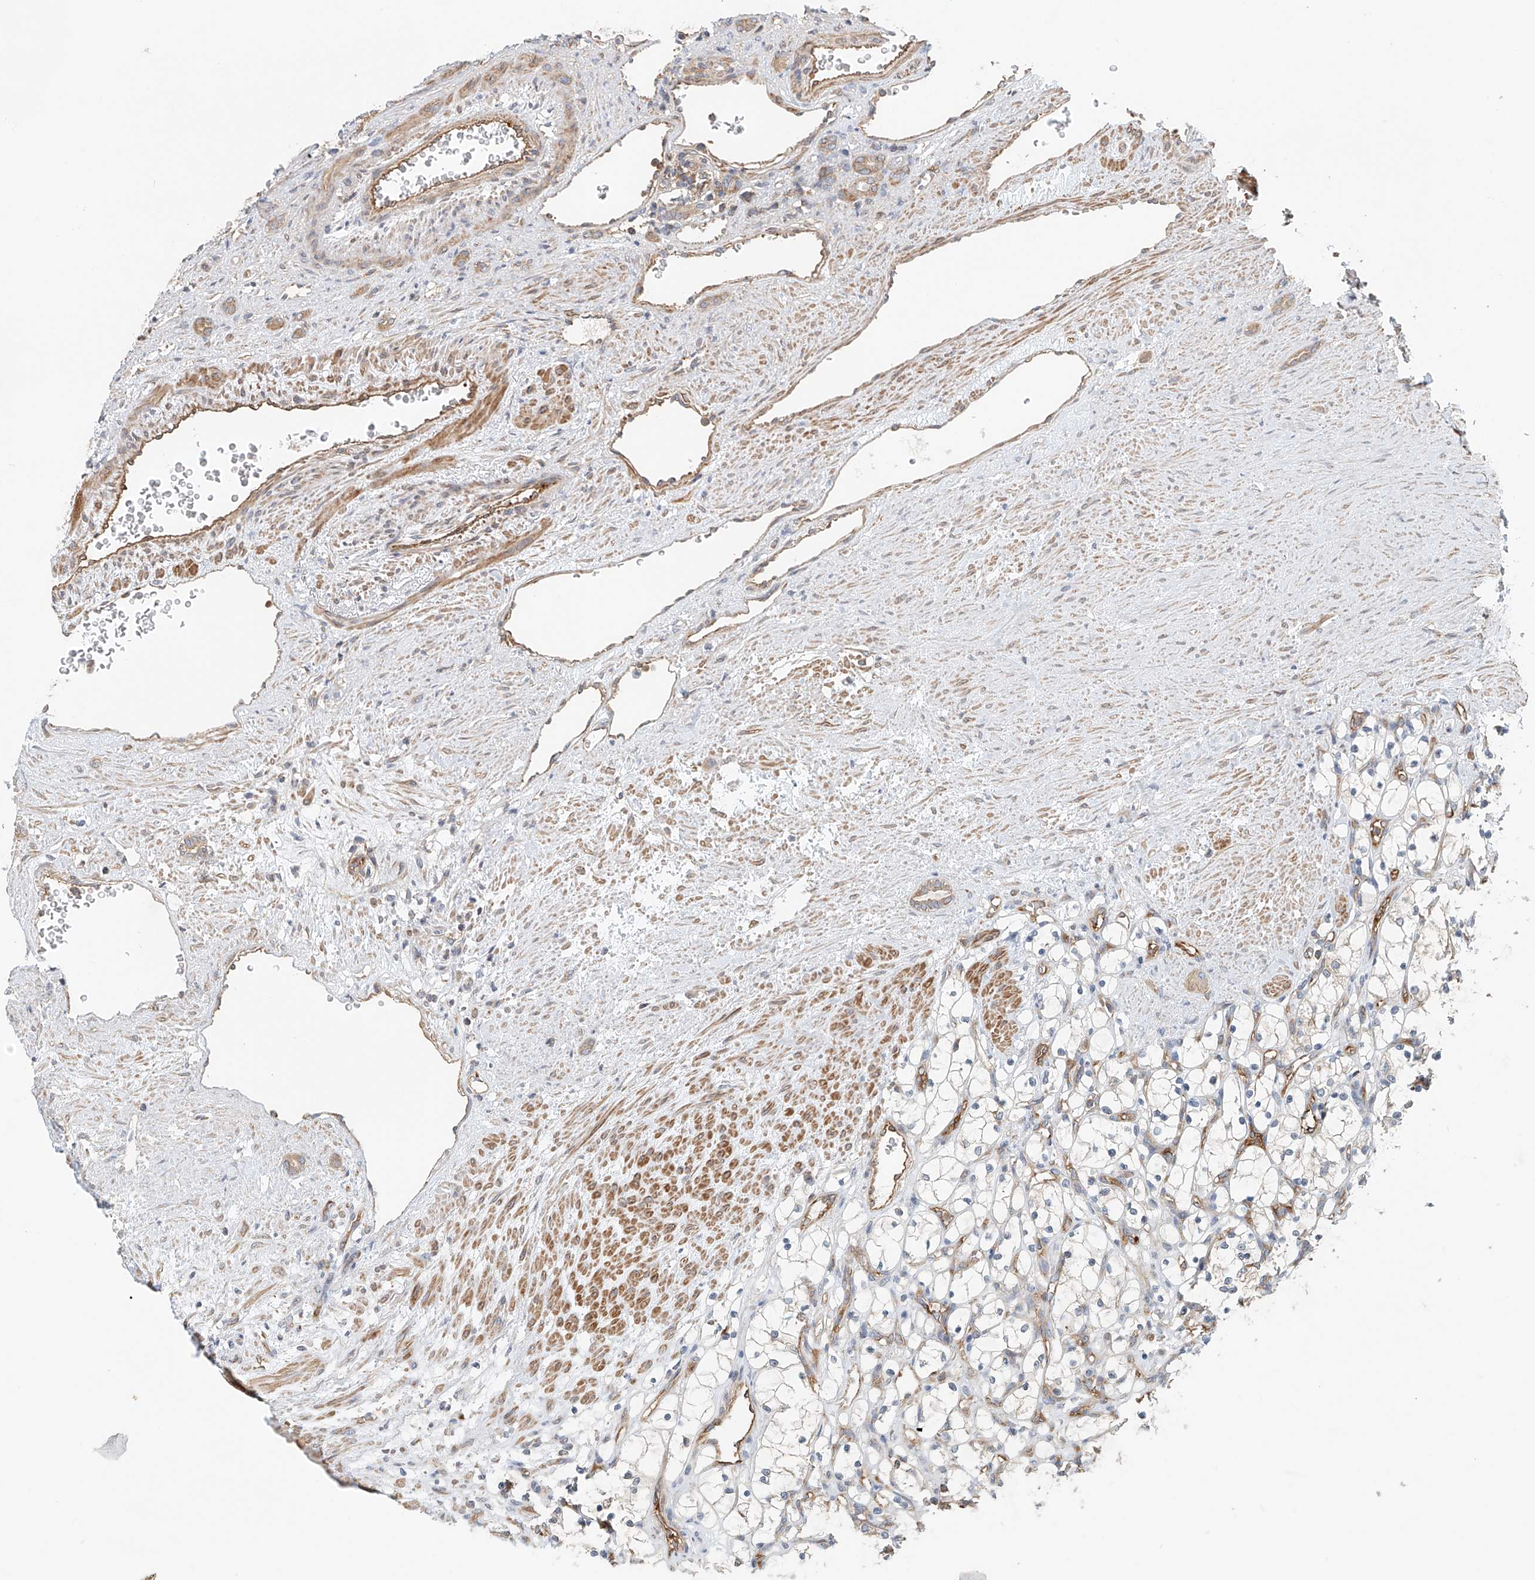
{"staining": {"intensity": "negative", "quantity": "none", "location": "none"}, "tissue": "renal cancer", "cell_type": "Tumor cells", "image_type": "cancer", "snomed": [{"axis": "morphology", "description": "Adenocarcinoma, NOS"}, {"axis": "topography", "description": "Kidney"}], "caption": "This is an IHC photomicrograph of human renal cancer. There is no positivity in tumor cells.", "gene": "FRYL", "patient": {"sex": "female", "age": 69}}